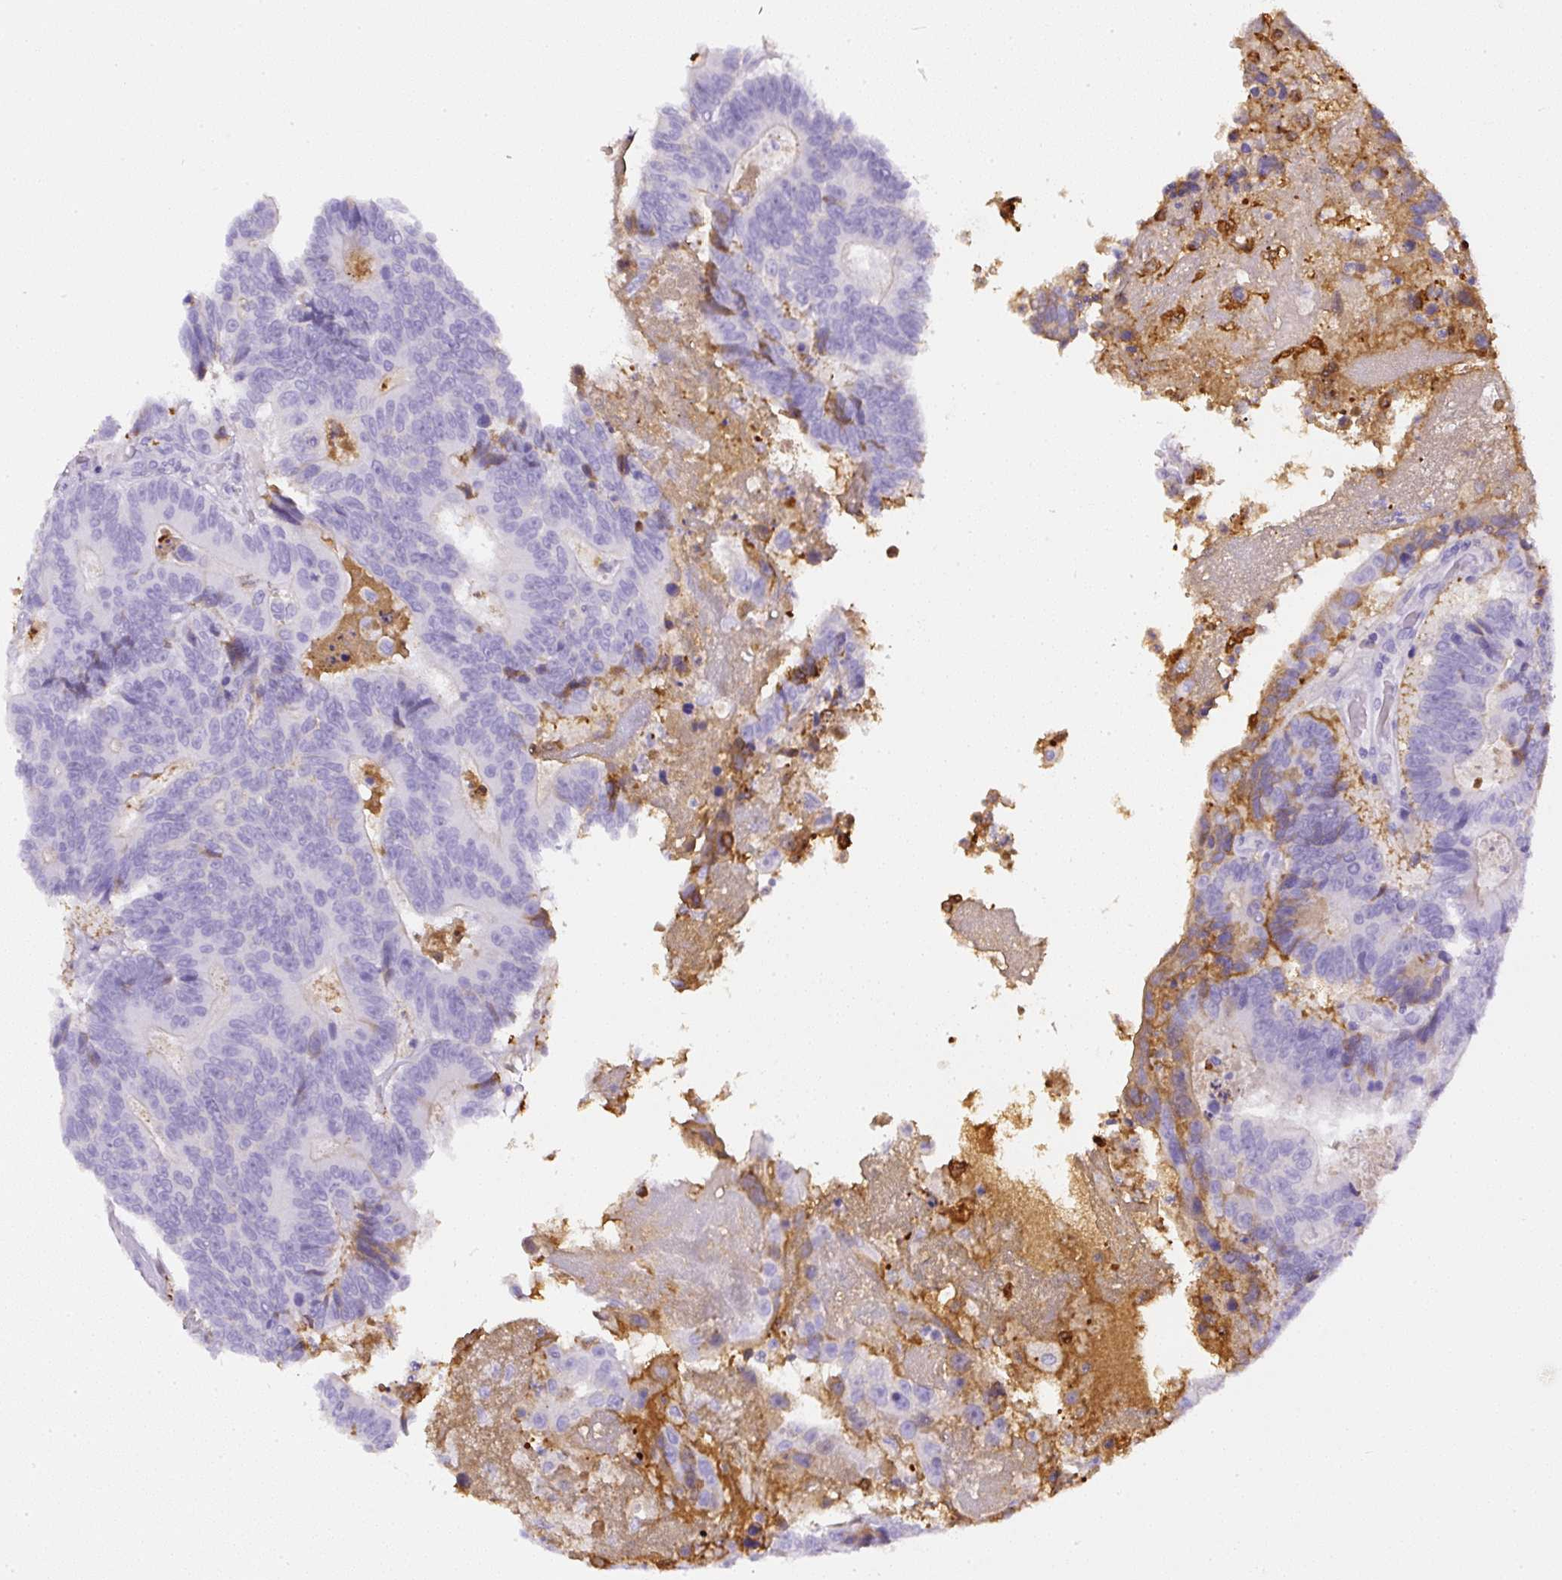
{"staining": {"intensity": "negative", "quantity": "none", "location": "none"}, "tissue": "colorectal cancer", "cell_type": "Tumor cells", "image_type": "cancer", "snomed": [{"axis": "morphology", "description": "Adenocarcinoma, NOS"}, {"axis": "topography", "description": "Colon"}], "caption": "Tumor cells show no significant staining in colorectal cancer.", "gene": "APCS", "patient": {"sex": "male", "age": 83}}